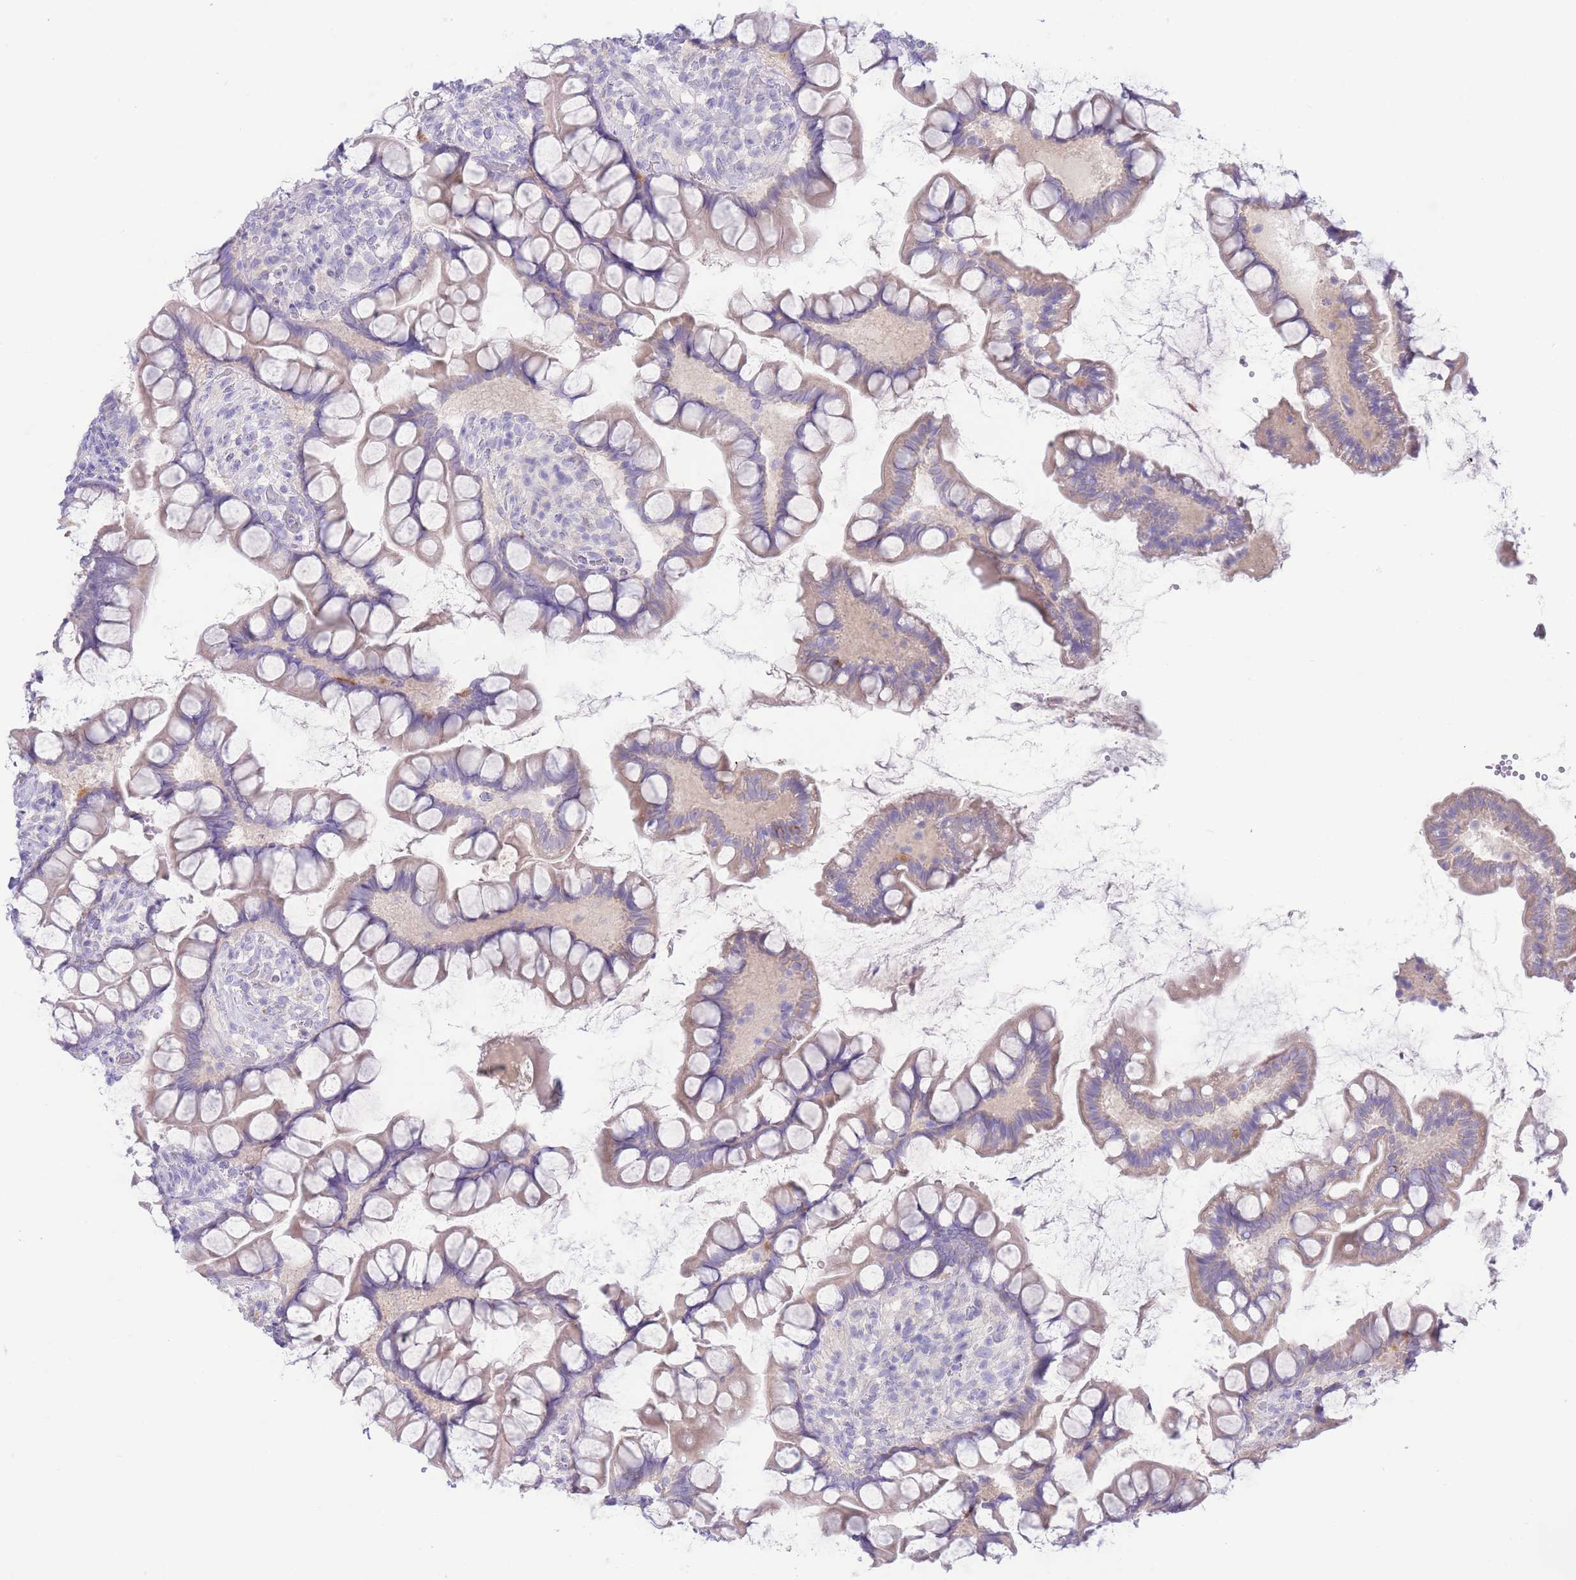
{"staining": {"intensity": "moderate", "quantity": "<25%", "location": "cytoplasmic/membranous"}, "tissue": "small intestine", "cell_type": "Glandular cells", "image_type": "normal", "snomed": [{"axis": "morphology", "description": "Normal tissue, NOS"}, {"axis": "topography", "description": "Small intestine"}], "caption": "The micrograph demonstrates immunohistochemical staining of normal small intestine. There is moderate cytoplasmic/membranous expression is identified in approximately <25% of glandular cells. (Stains: DAB (3,3'-diaminobenzidine) in brown, nuclei in blue, Microscopy: brightfield microscopy at high magnification).", "gene": "FAH", "patient": {"sex": "male", "age": 70}}